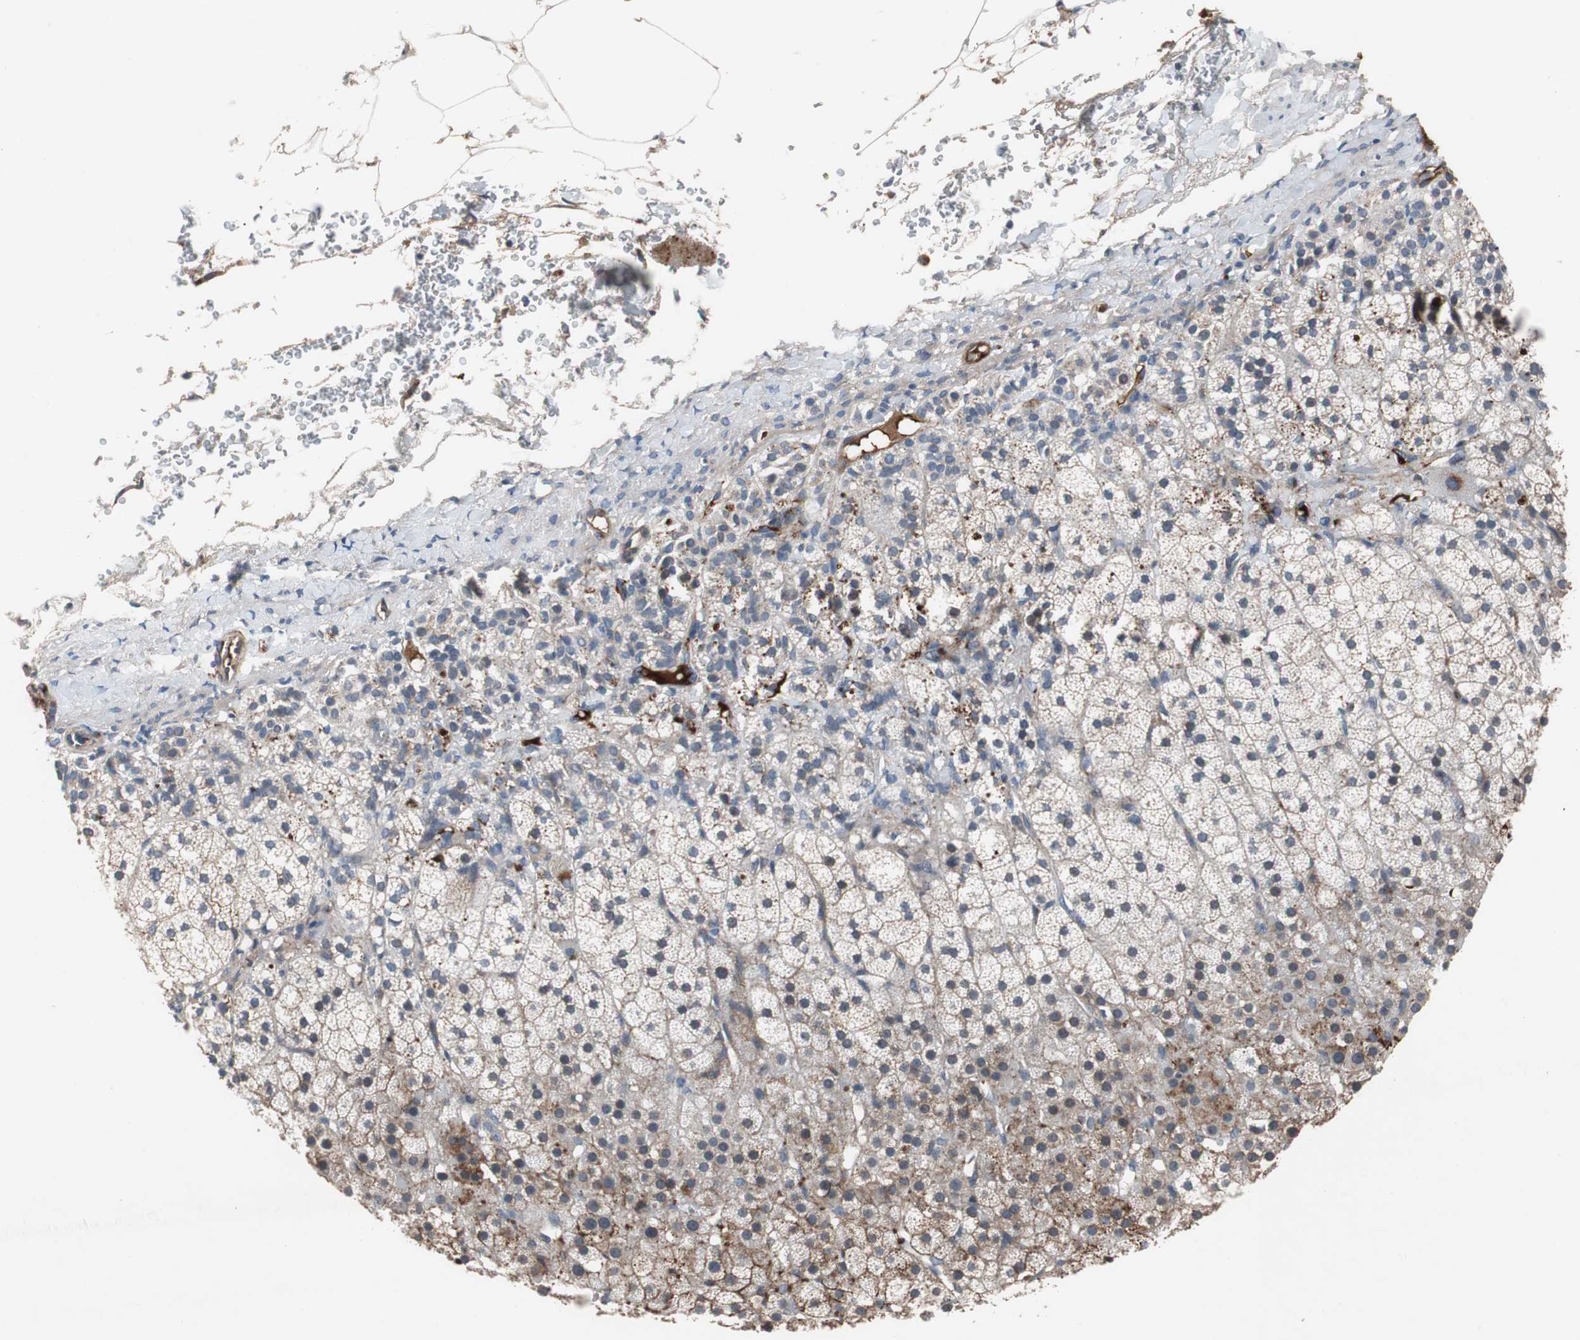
{"staining": {"intensity": "moderate", "quantity": "<25%", "location": "cytoplasmic/membranous"}, "tissue": "adrenal gland", "cell_type": "Glandular cells", "image_type": "normal", "snomed": [{"axis": "morphology", "description": "Normal tissue, NOS"}, {"axis": "topography", "description": "Adrenal gland"}], "caption": "Protein expression analysis of unremarkable human adrenal gland reveals moderate cytoplasmic/membranous staining in approximately <25% of glandular cells. (DAB (3,3'-diaminobenzidine) IHC with brightfield microscopy, high magnification).", "gene": "SORT1", "patient": {"sex": "male", "age": 35}}